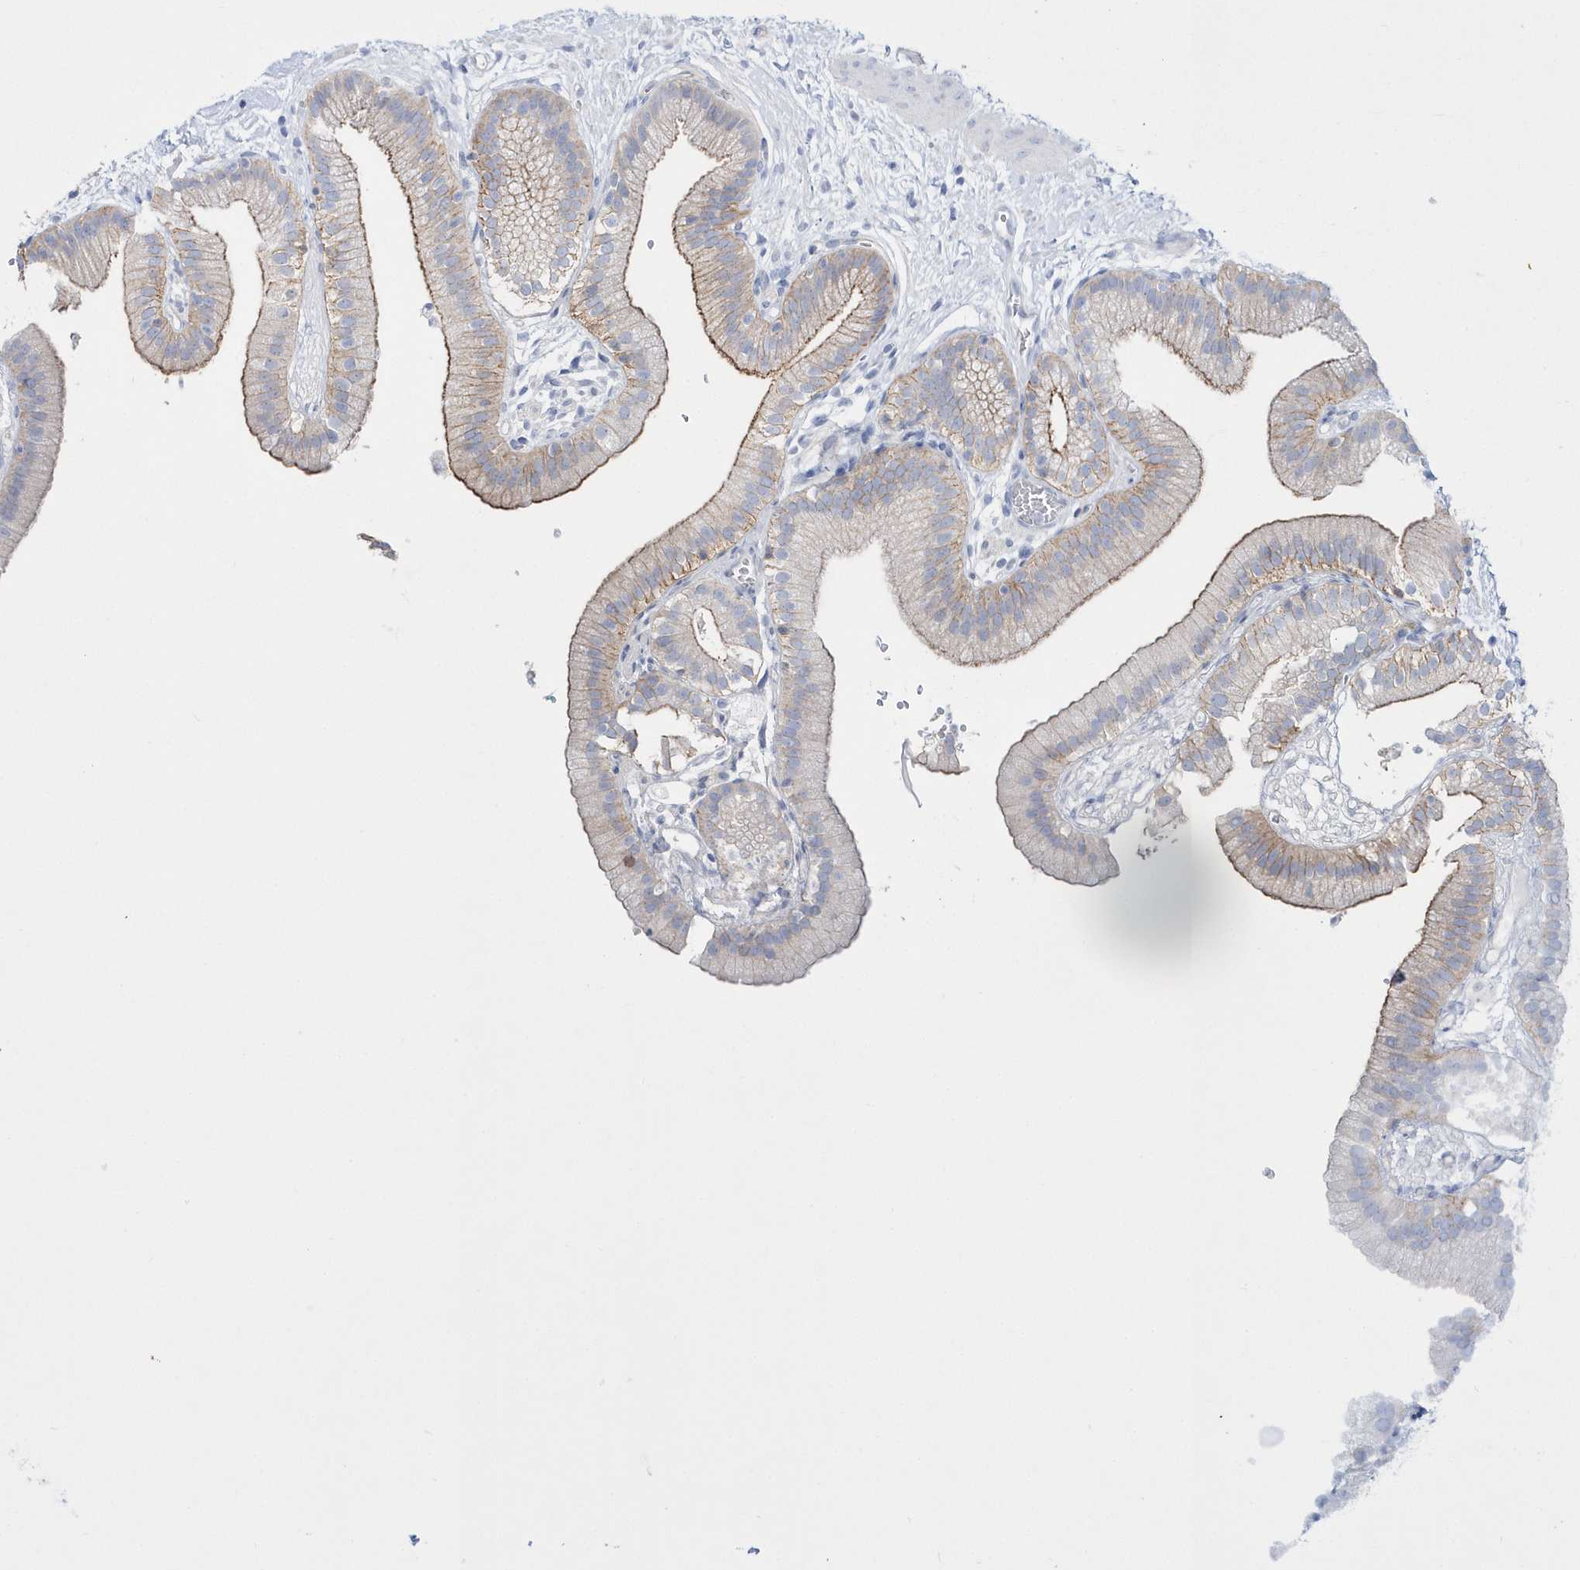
{"staining": {"intensity": "moderate", "quantity": "25%-75%", "location": "cytoplasmic/membranous"}, "tissue": "gallbladder", "cell_type": "Glandular cells", "image_type": "normal", "snomed": [{"axis": "morphology", "description": "Normal tissue, NOS"}, {"axis": "topography", "description": "Gallbladder"}], "caption": "Immunohistochemical staining of normal gallbladder reveals 25%-75% levels of moderate cytoplasmic/membranous protein positivity in approximately 25%-75% of glandular cells.", "gene": "TMCO6", "patient": {"sex": "male", "age": 55}}